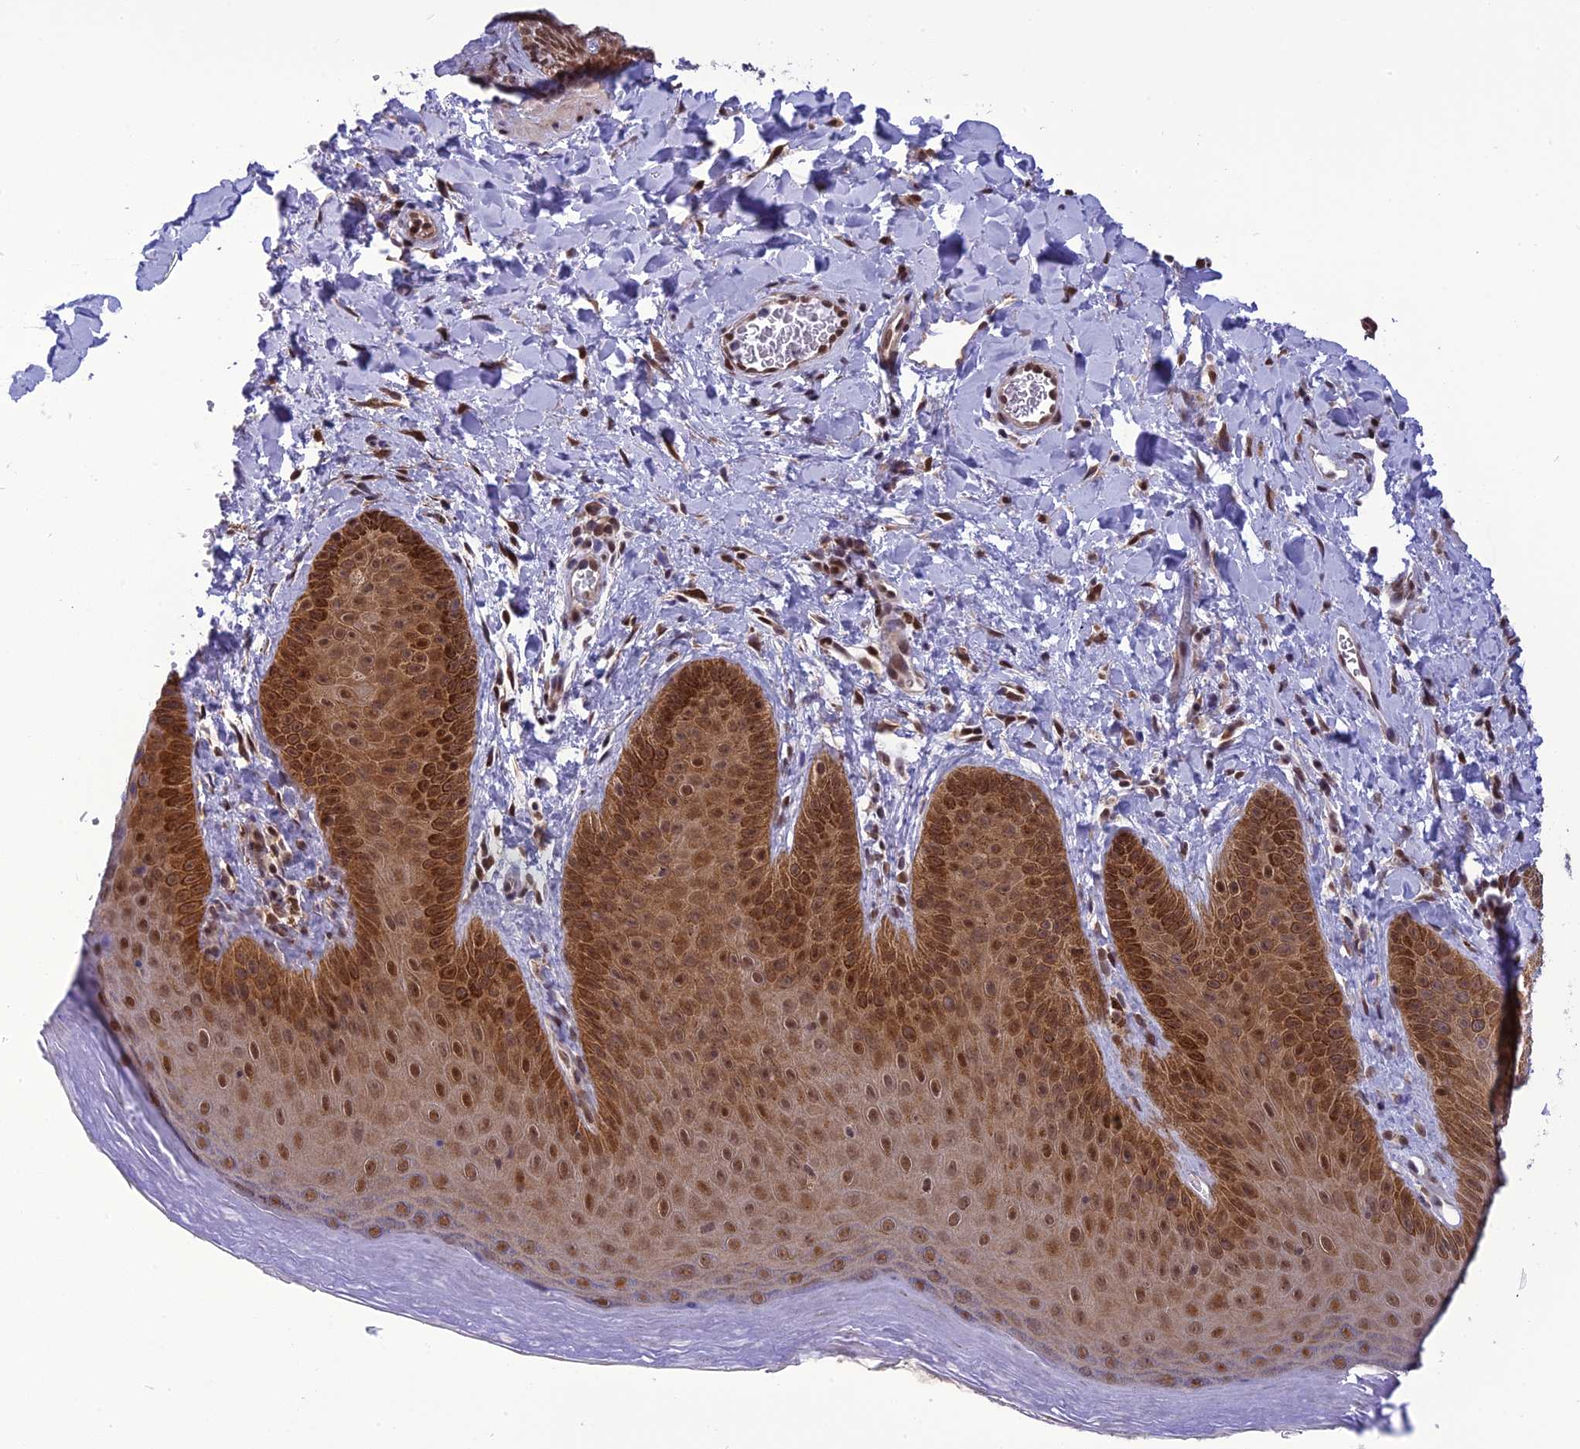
{"staining": {"intensity": "strong", "quantity": ">75%", "location": "cytoplasmic/membranous,nuclear"}, "tissue": "skin", "cell_type": "Epidermal cells", "image_type": "normal", "snomed": [{"axis": "morphology", "description": "Normal tissue, NOS"}, {"axis": "morphology", "description": "Neoplasm, malignant, NOS"}, {"axis": "topography", "description": "Anal"}], "caption": "Protein staining of normal skin demonstrates strong cytoplasmic/membranous,nuclear staining in about >75% of epidermal cells.", "gene": "RTRAF", "patient": {"sex": "male", "age": 47}}